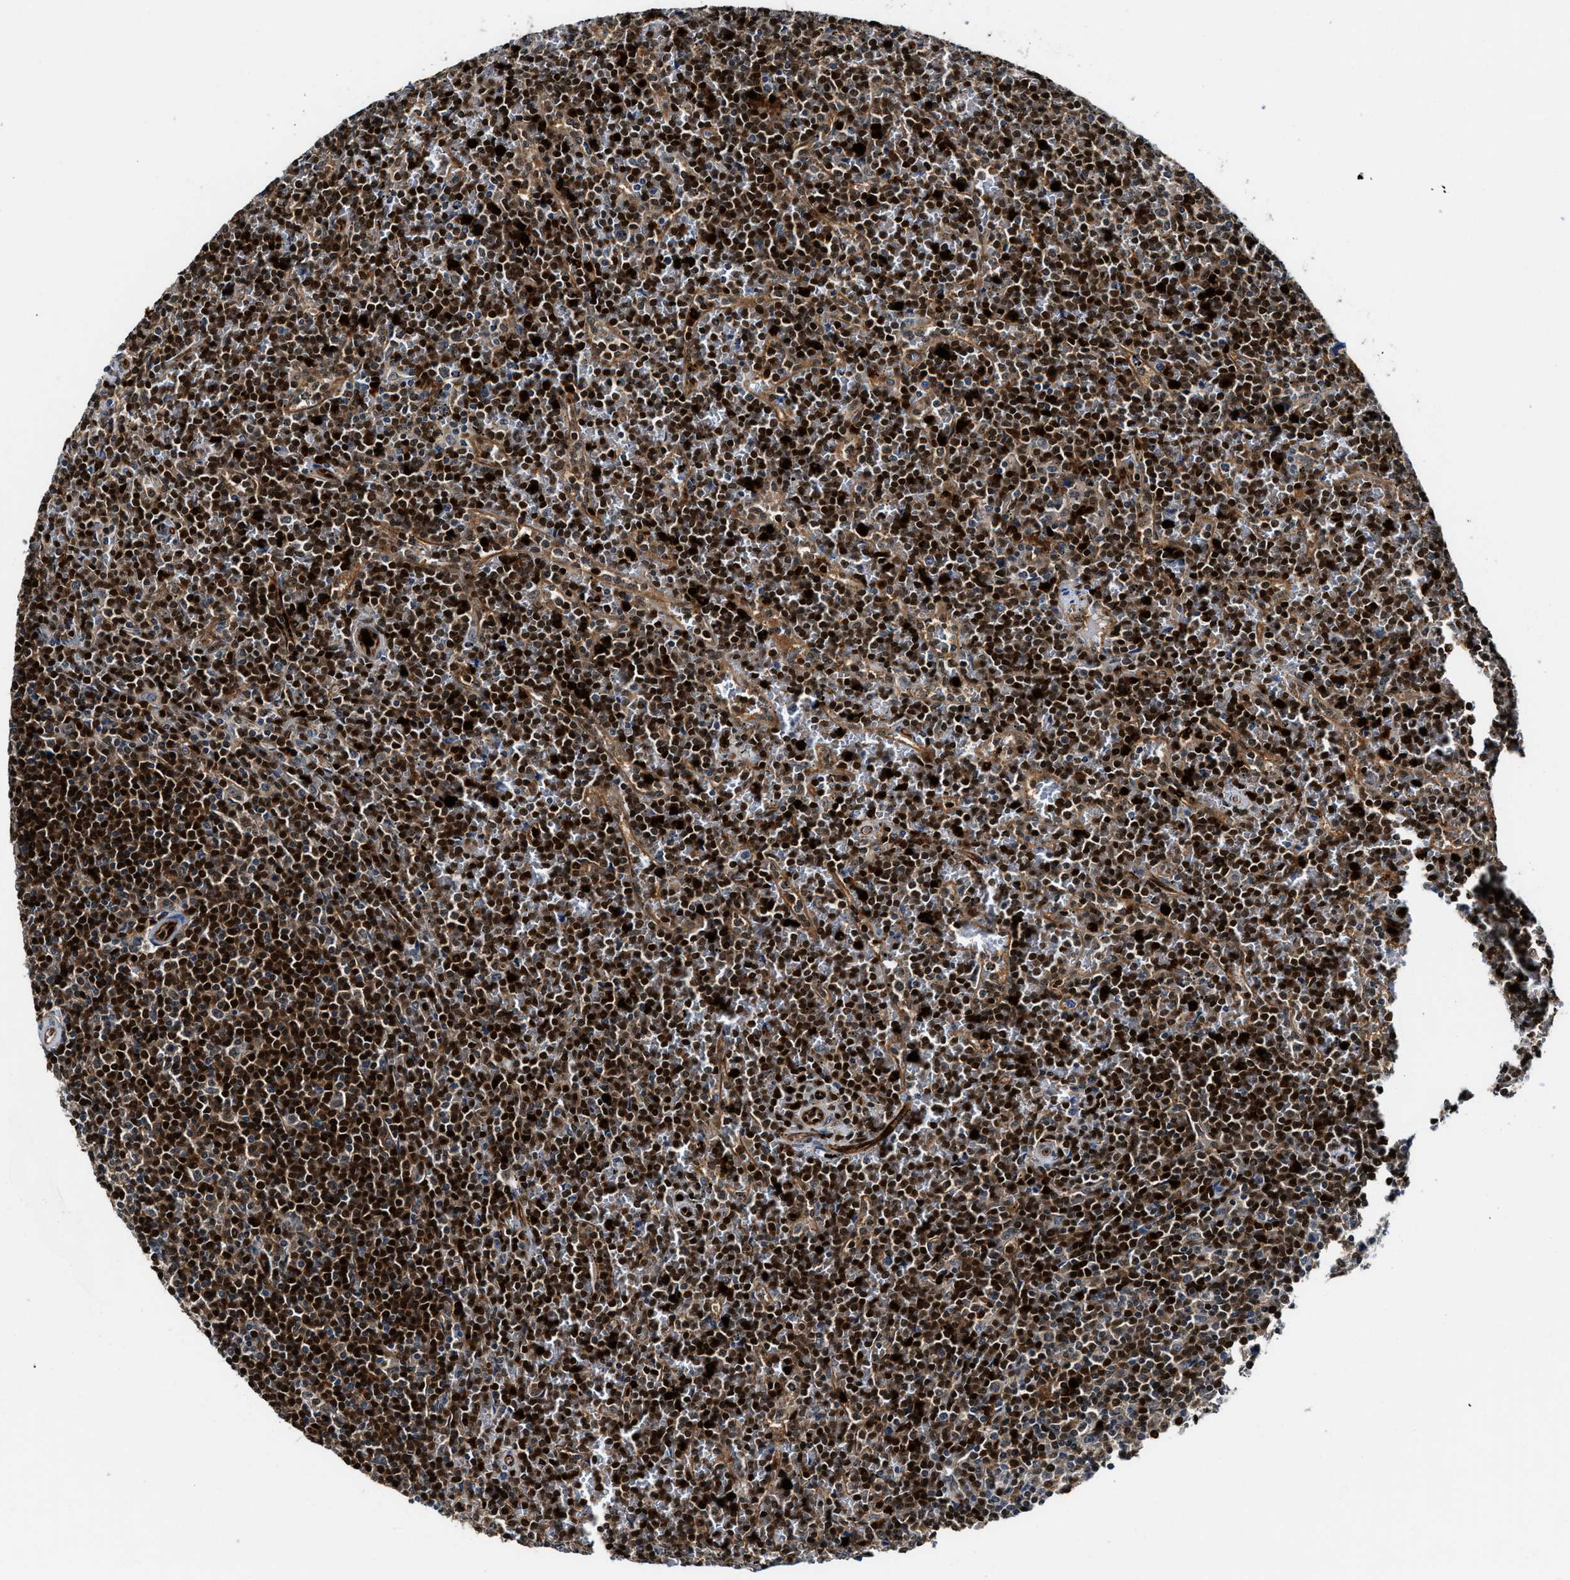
{"staining": {"intensity": "strong", "quantity": "25%-75%", "location": "cytoplasmic/membranous,nuclear"}, "tissue": "lymphoma", "cell_type": "Tumor cells", "image_type": "cancer", "snomed": [{"axis": "morphology", "description": "Malignant lymphoma, non-Hodgkin's type, Low grade"}, {"axis": "topography", "description": "Spleen"}], "caption": "Immunohistochemistry (IHC) micrograph of lymphoma stained for a protein (brown), which demonstrates high levels of strong cytoplasmic/membranous and nuclear staining in about 25%-75% of tumor cells.", "gene": "LTA4H", "patient": {"sex": "female", "age": 19}}